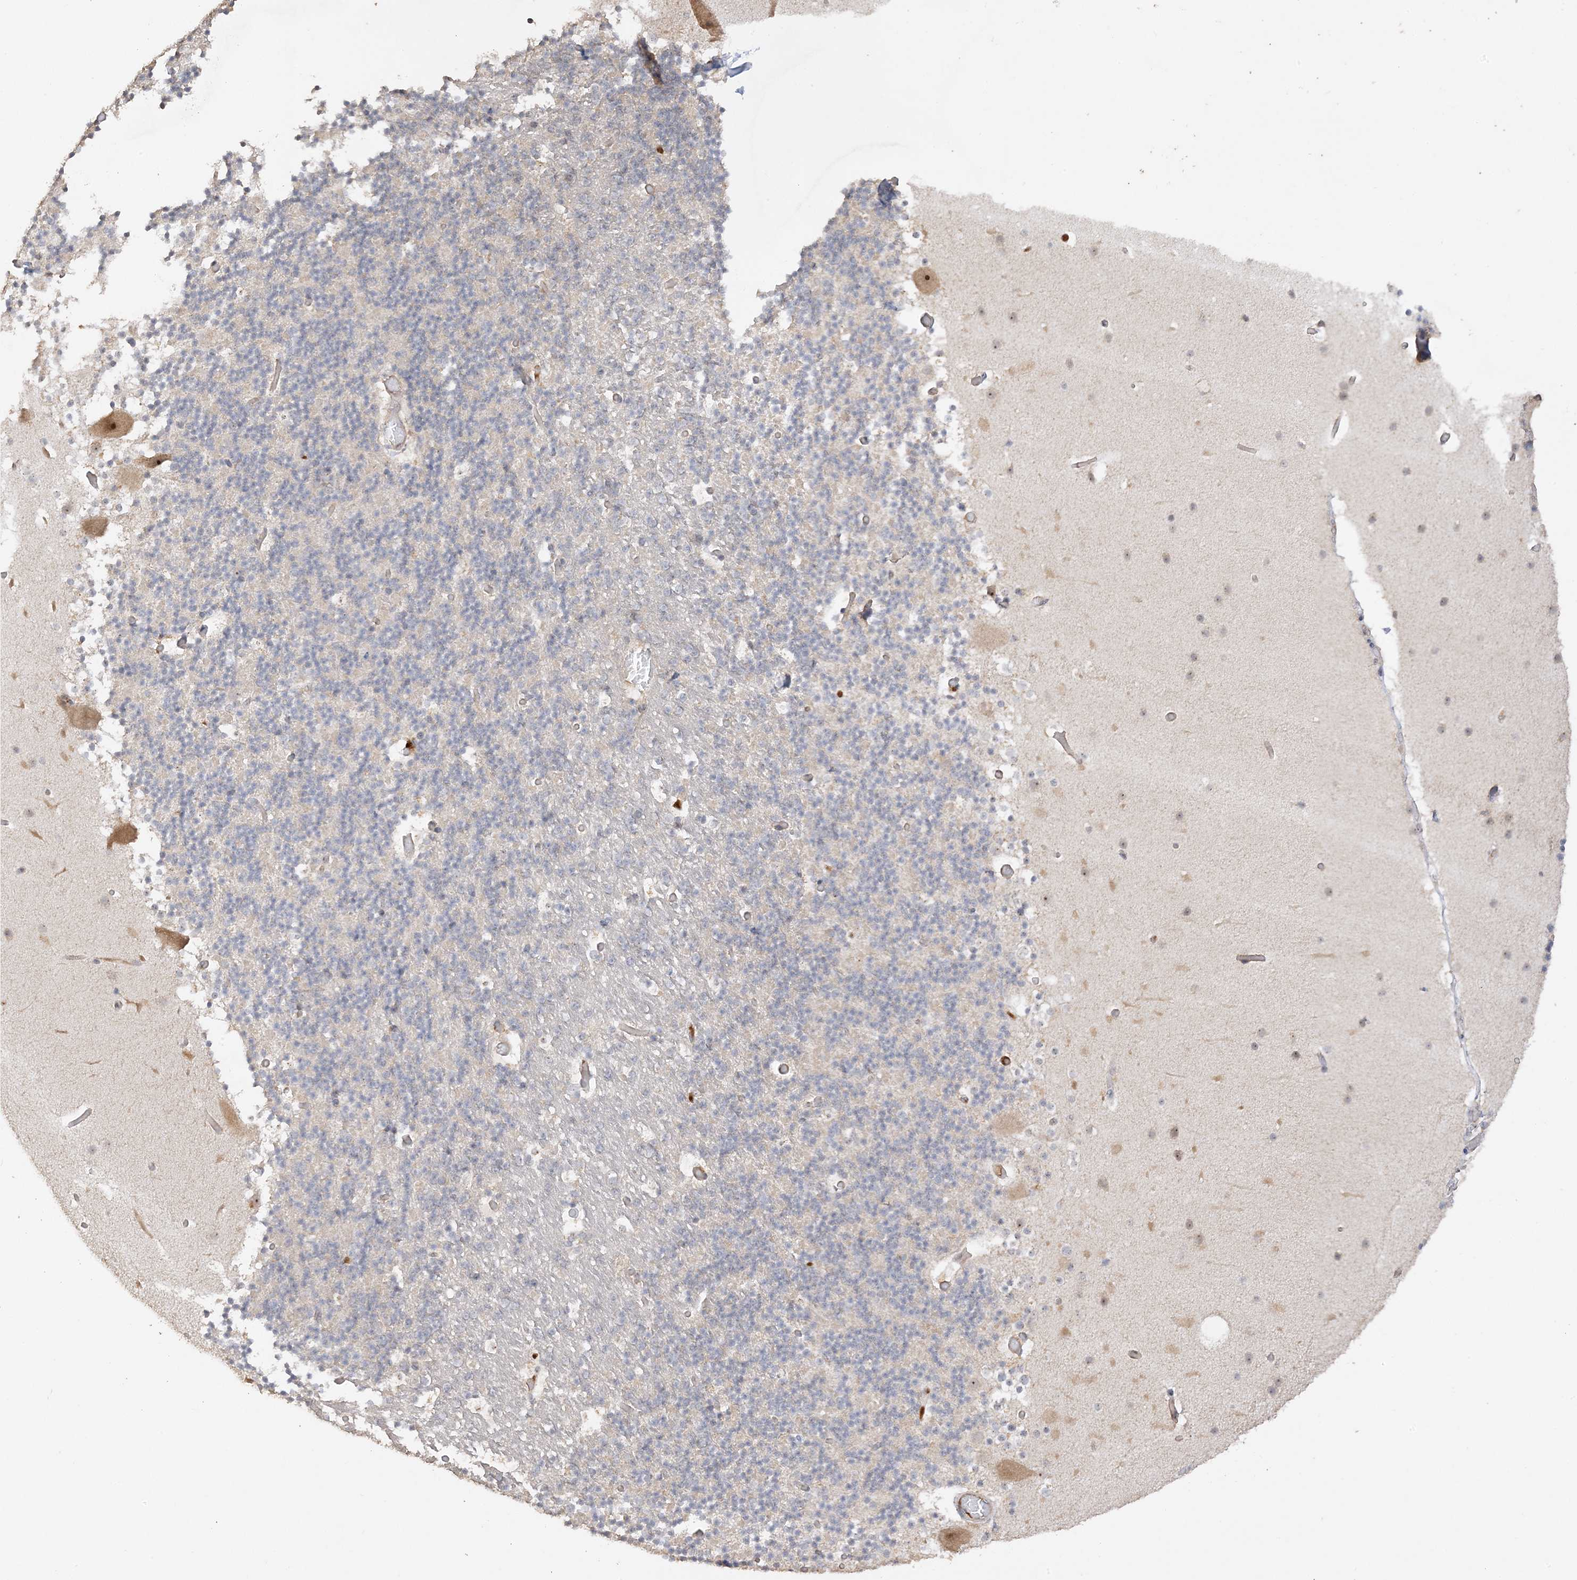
{"staining": {"intensity": "negative", "quantity": "none", "location": "none"}, "tissue": "cerebellum", "cell_type": "Cells in granular layer", "image_type": "normal", "snomed": [{"axis": "morphology", "description": "Normal tissue, NOS"}, {"axis": "topography", "description": "Cerebellum"}], "caption": "Cells in granular layer are negative for brown protein staining in unremarkable cerebellum. (Stains: DAB immunohistochemistry (IHC) with hematoxylin counter stain, Microscopy: brightfield microscopy at high magnification).", "gene": "DDX18", "patient": {"sex": "male", "age": 57}}